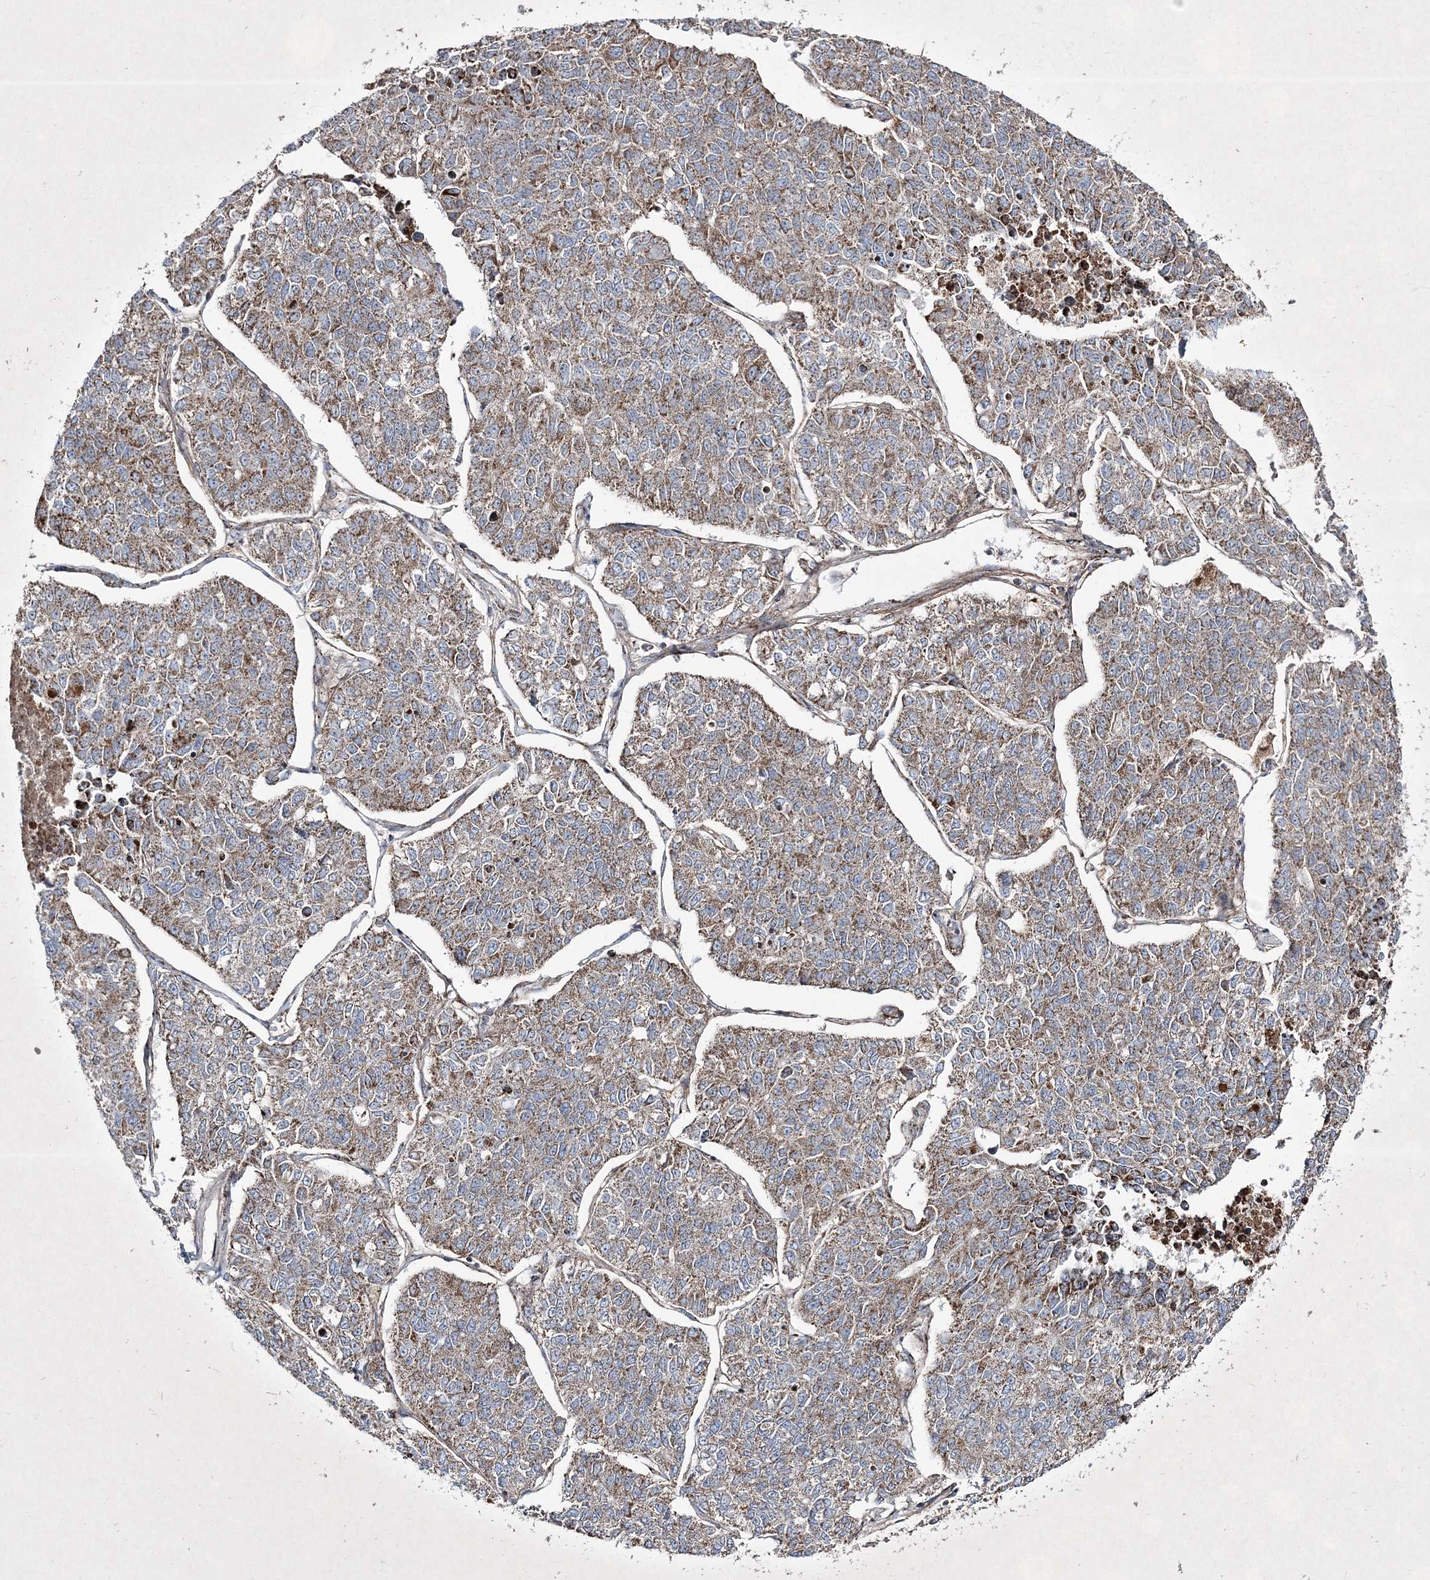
{"staining": {"intensity": "moderate", "quantity": ">75%", "location": "cytoplasmic/membranous"}, "tissue": "lung cancer", "cell_type": "Tumor cells", "image_type": "cancer", "snomed": [{"axis": "morphology", "description": "Adenocarcinoma, NOS"}, {"axis": "topography", "description": "Lung"}], "caption": "Tumor cells reveal medium levels of moderate cytoplasmic/membranous staining in about >75% of cells in lung cancer.", "gene": "RICTOR", "patient": {"sex": "male", "age": 49}}